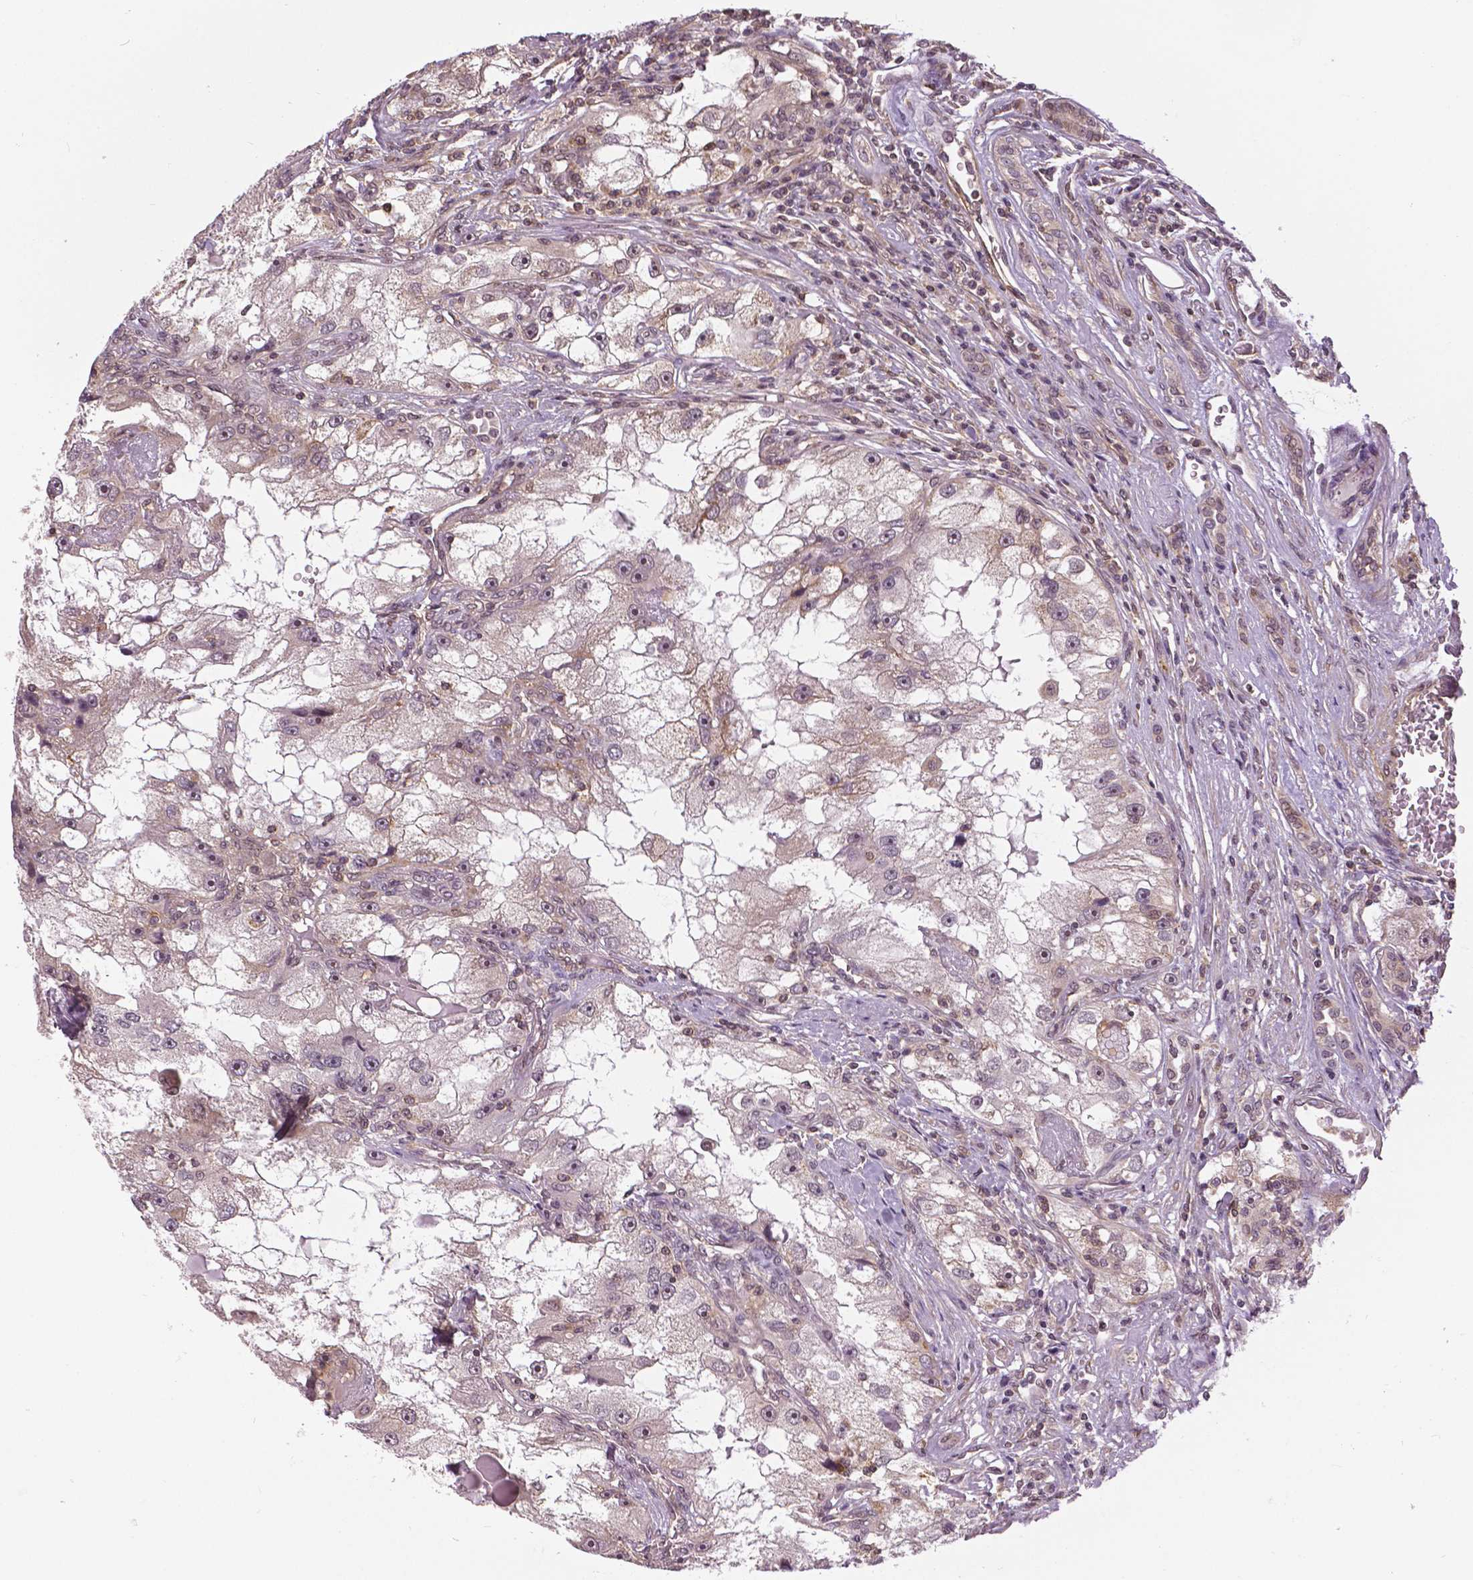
{"staining": {"intensity": "negative", "quantity": "none", "location": "none"}, "tissue": "renal cancer", "cell_type": "Tumor cells", "image_type": "cancer", "snomed": [{"axis": "morphology", "description": "Adenocarcinoma, NOS"}, {"axis": "topography", "description": "Kidney"}], "caption": "Immunohistochemistry photomicrograph of neoplastic tissue: human renal cancer stained with DAB (3,3'-diaminobenzidine) demonstrates no significant protein staining in tumor cells.", "gene": "ANXA13", "patient": {"sex": "male", "age": 63}}